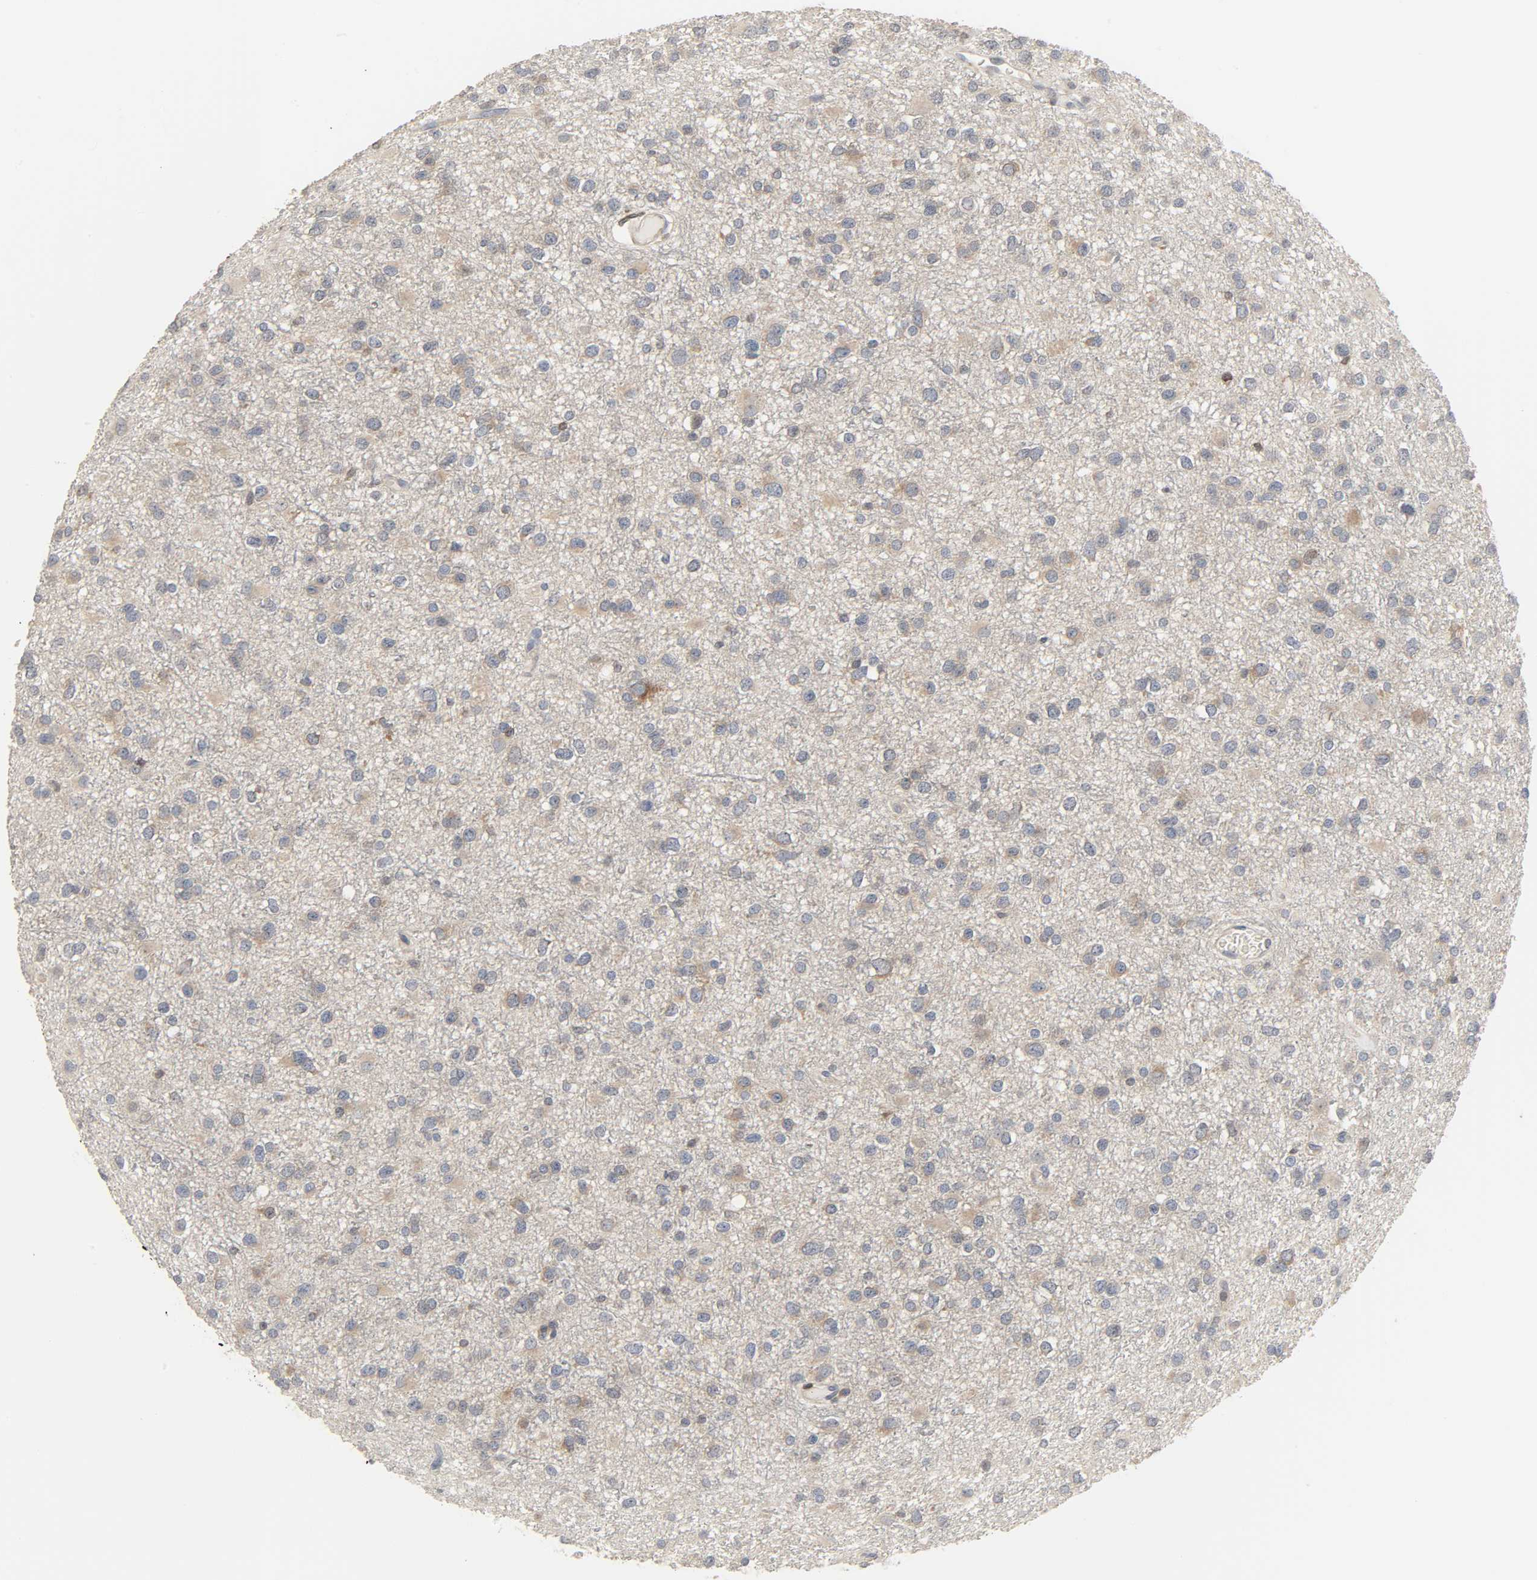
{"staining": {"intensity": "moderate", "quantity": ">75%", "location": "cytoplasmic/membranous"}, "tissue": "glioma", "cell_type": "Tumor cells", "image_type": "cancer", "snomed": [{"axis": "morphology", "description": "Glioma, malignant, Low grade"}, {"axis": "topography", "description": "Brain"}], "caption": "A photomicrograph of glioma stained for a protein demonstrates moderate cytoplasmic/membranous brown staining in tumor cells. (DAB (3,3'-diaminobenzidine) = brown stain, brightfield microscopy at high magnification).", "gene": "PLEKHA2", "patient": {"sex": "male", "age": 42}}